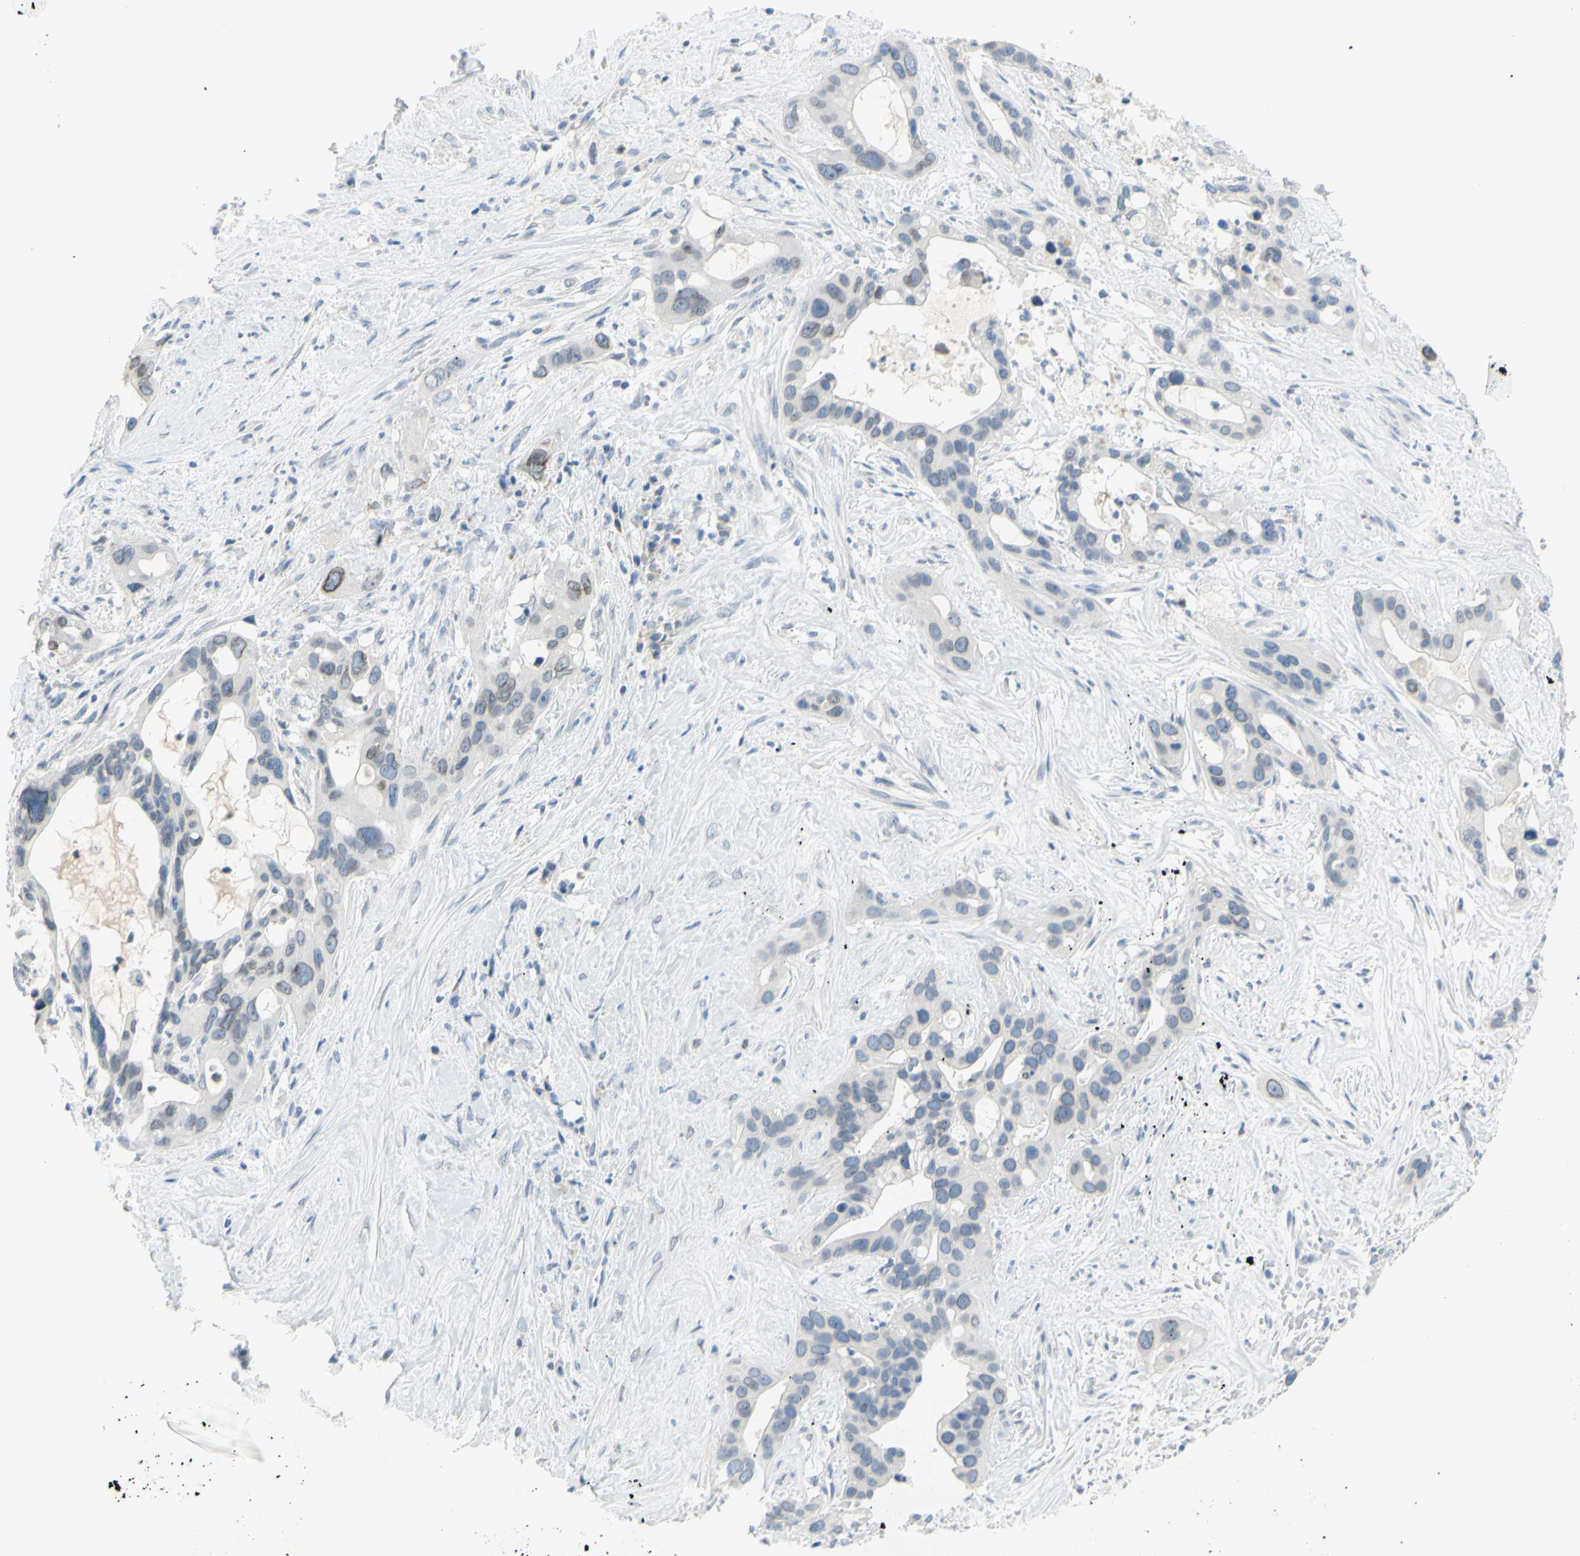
{"staining": {"intensity": "negative", "quantity": "none", "location": "none"}, "tissue": "liver cancer", "cell_type": "Tumor cells", "image_type": "cancer", "snomed": [{"axis": "morphology", "description": "Cholangiocarcinoma"}, {"axis": "topography", "description": "Liver"}], "caption": "Immunohistochemistry photomicrograph of human liver cholangiocarcinoma stained for a protein (brown), which shows no staining in tumor cells. Nuclei are stained in blue.", "gene": "DCT", "patient": {"sex": "female", "age": 65}}